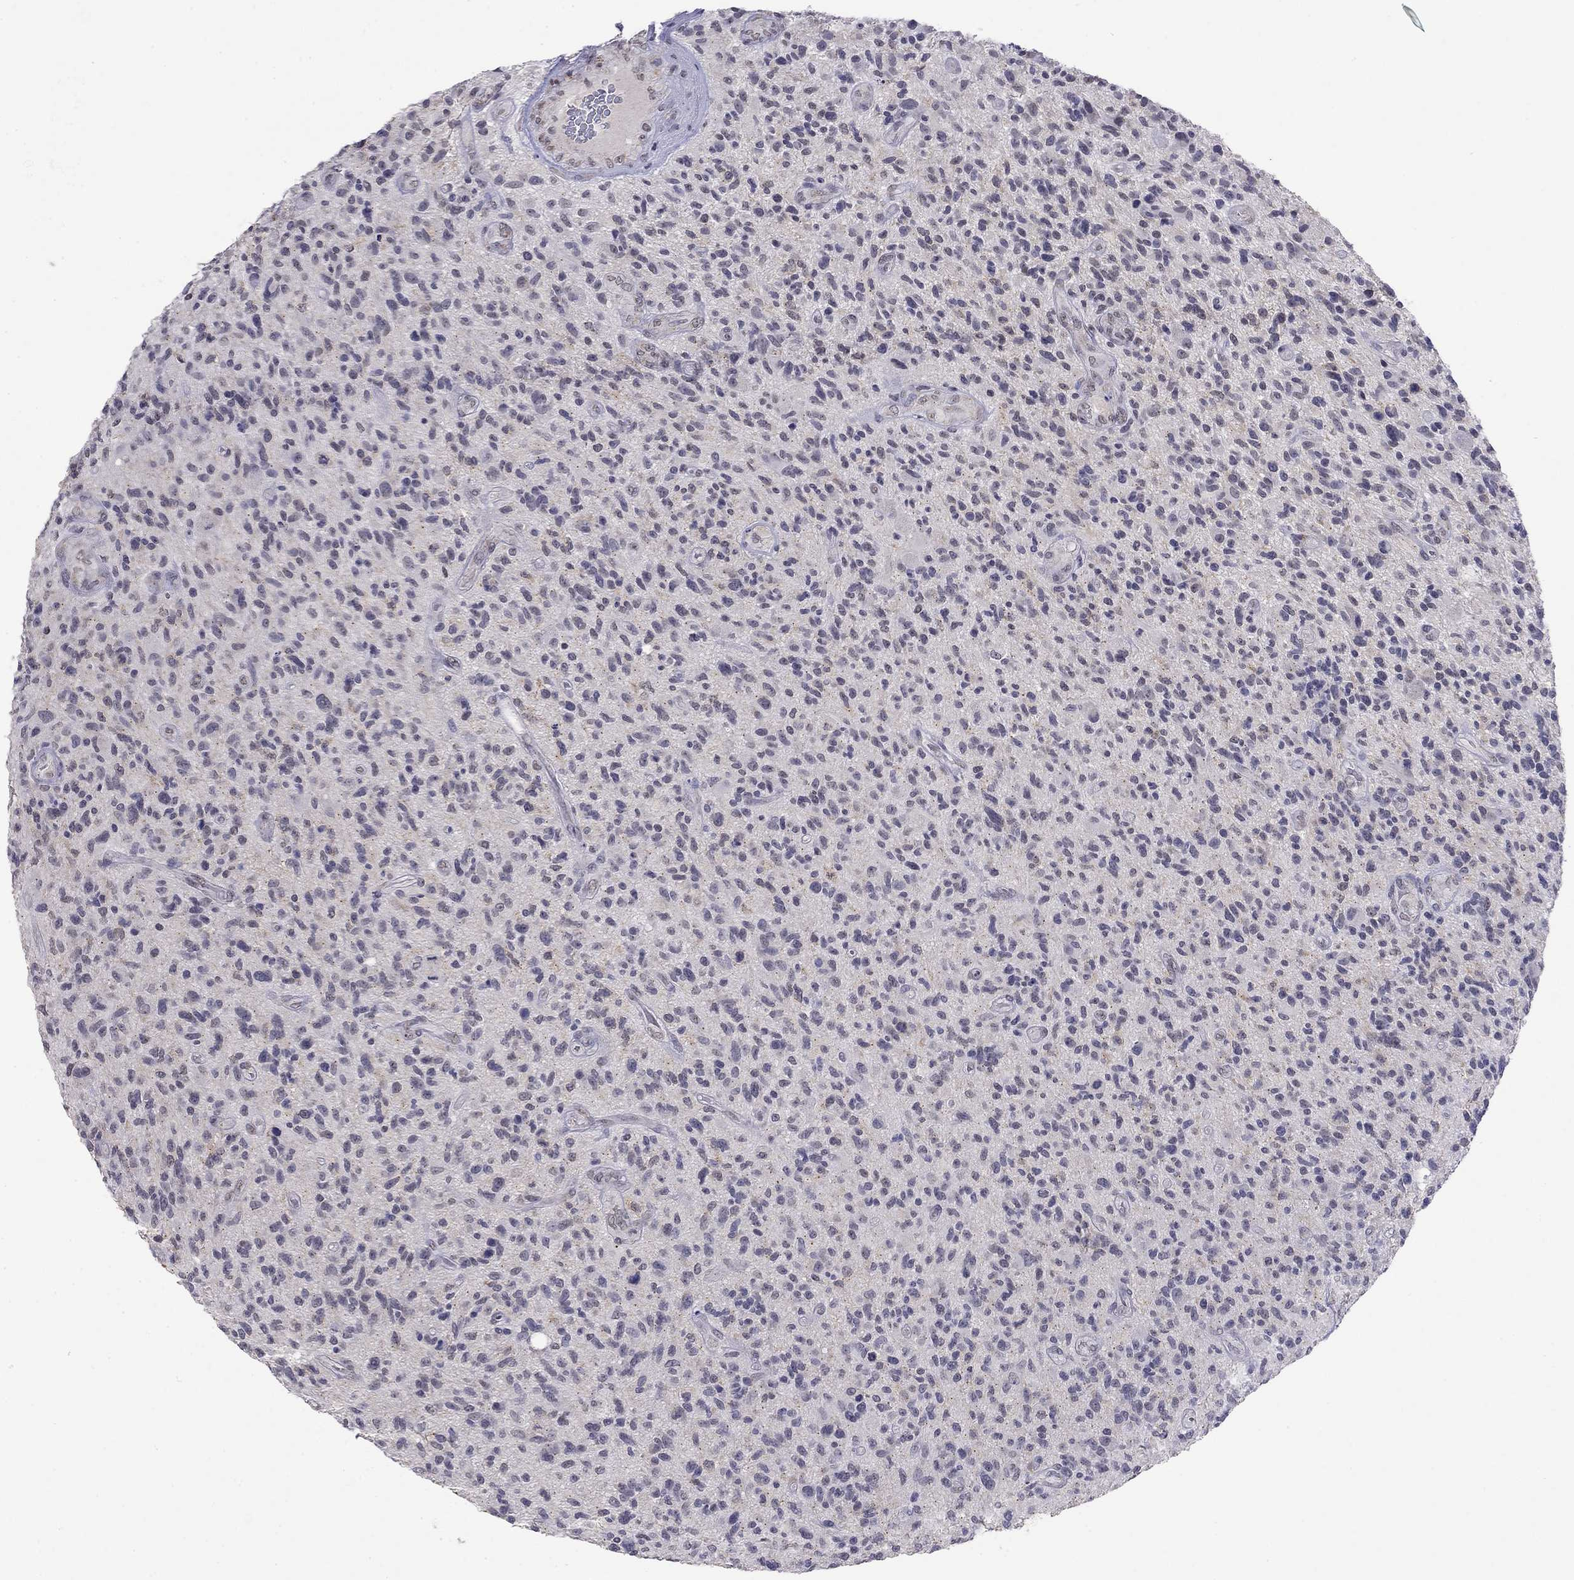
{"staining": {"intensity": "negative", "quantity": "none", "location": "none"}, "tissue": "glioma", "cell_type": "Tumor cells", "image_type": "cancer", "snomed": [{"axis": "morphology", "description": "Glioma, malignant, High grade"}, {"axis": "topography", "description": "Brain"}], "caption": "The photomicrograph displays no staining of tumor cells in malignant high-grade glioma. (Stains: DAB (3,3'-diaminobenzidine) immunohistochemistry (IHC) with hematoxylin counter stain, Microscopy: brightfield microscopy at high magnification).", "gene": "WNK3", "patient": {"sex": "male", "age": 47}}